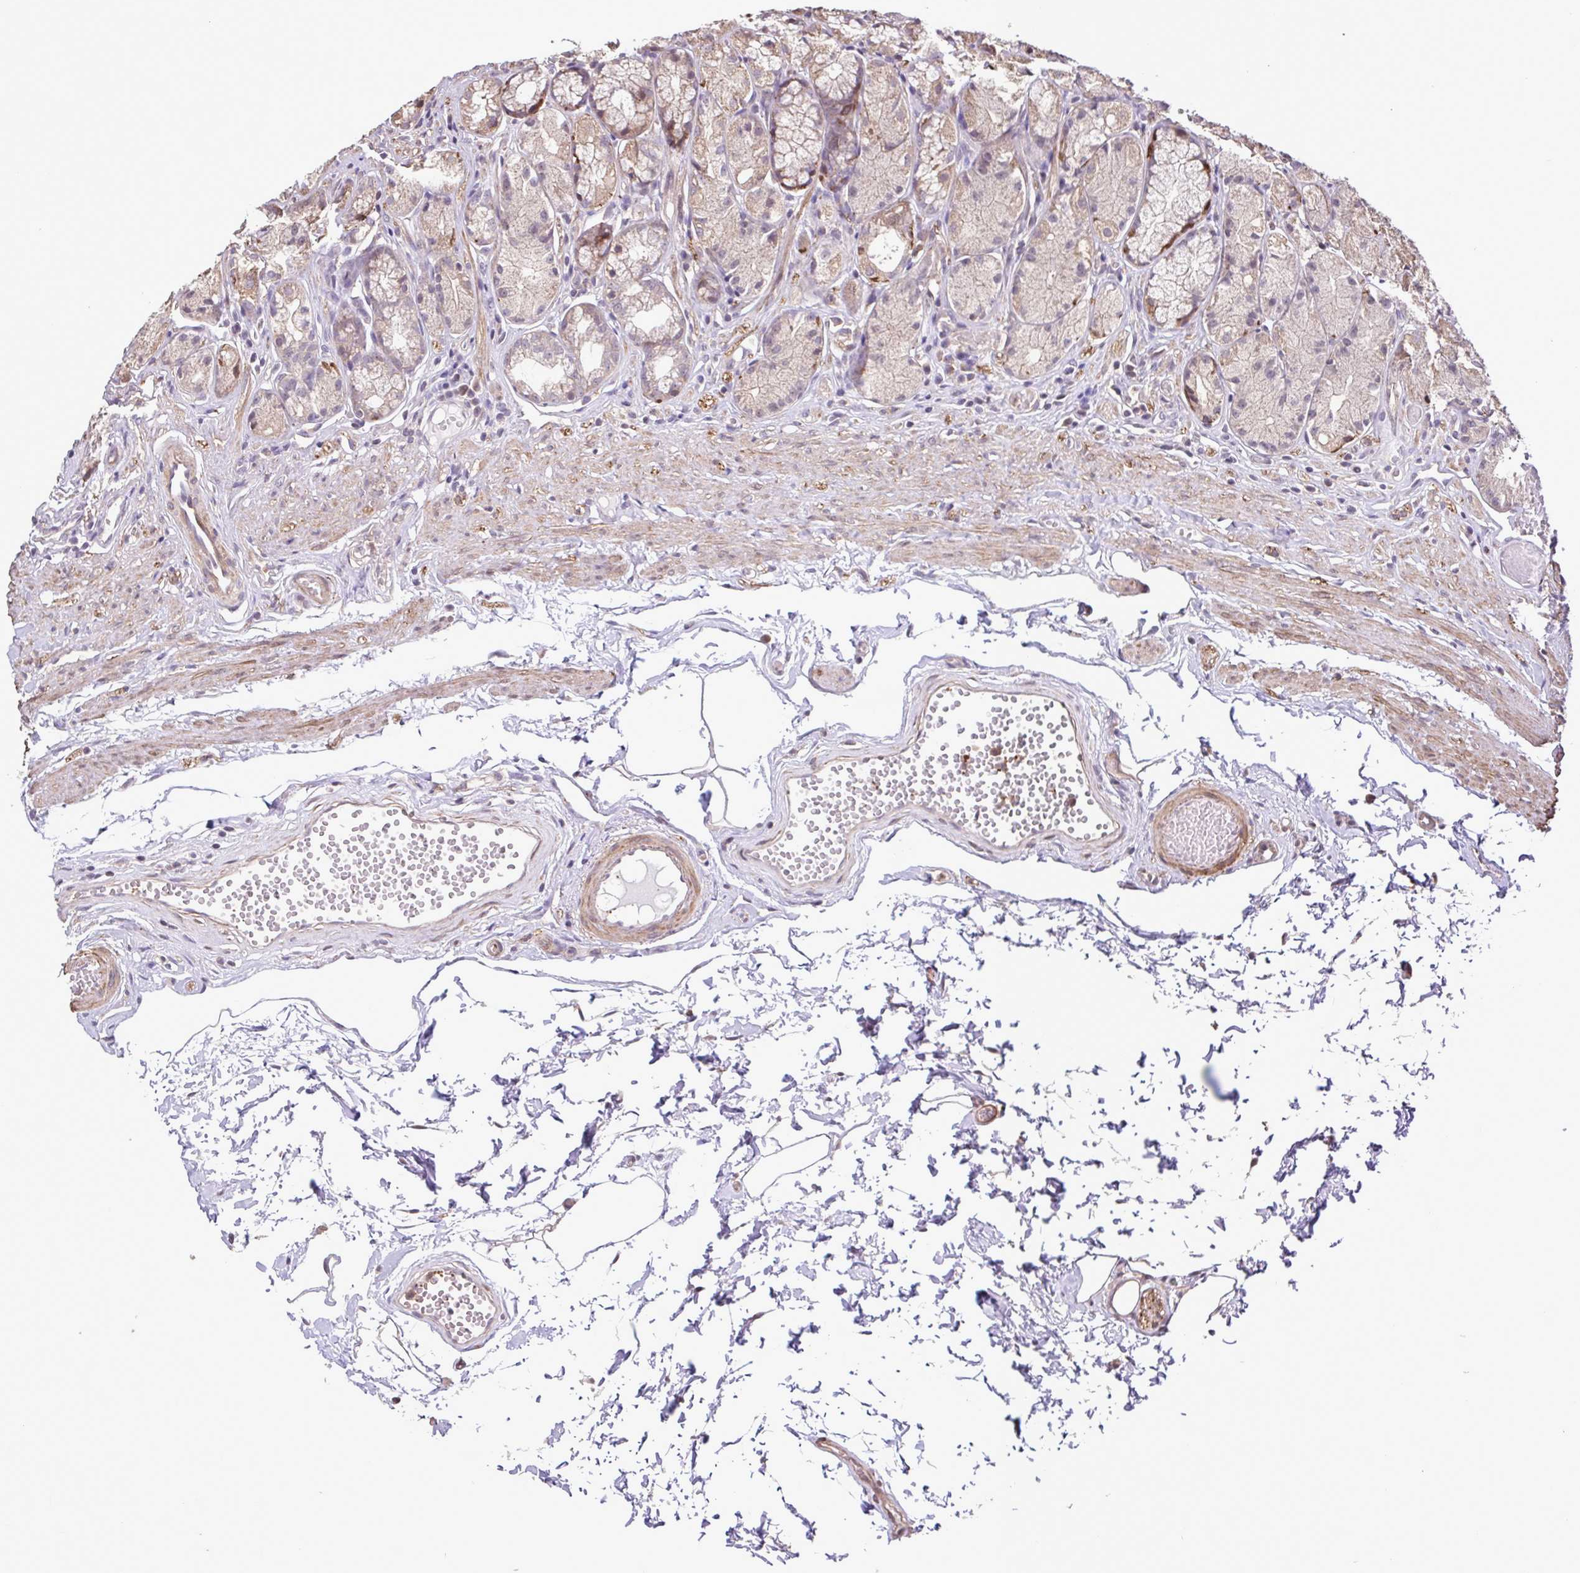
{"staining": {"intensity": "weak", "quantity": "<25%", "location": "cytoplasmic/membranous"}, "tissue": "stomach", "cell_type": "Glandular cells", "image_type": "normal", "snomed": [{"axis": "morphology", "description": "Normal tissue, NOS"}, {"axis": "topography", "description": "Stomach"}], "caption": "This is a image of immunohistochemistry (IHC) staining of normal stomach, which shows no positivity in glandular cells. (Immunohistochemistry, brightfield microscopy, high magnification).", "gene": "ZNF200", "patient": {"sex": "male", "age": 70}}